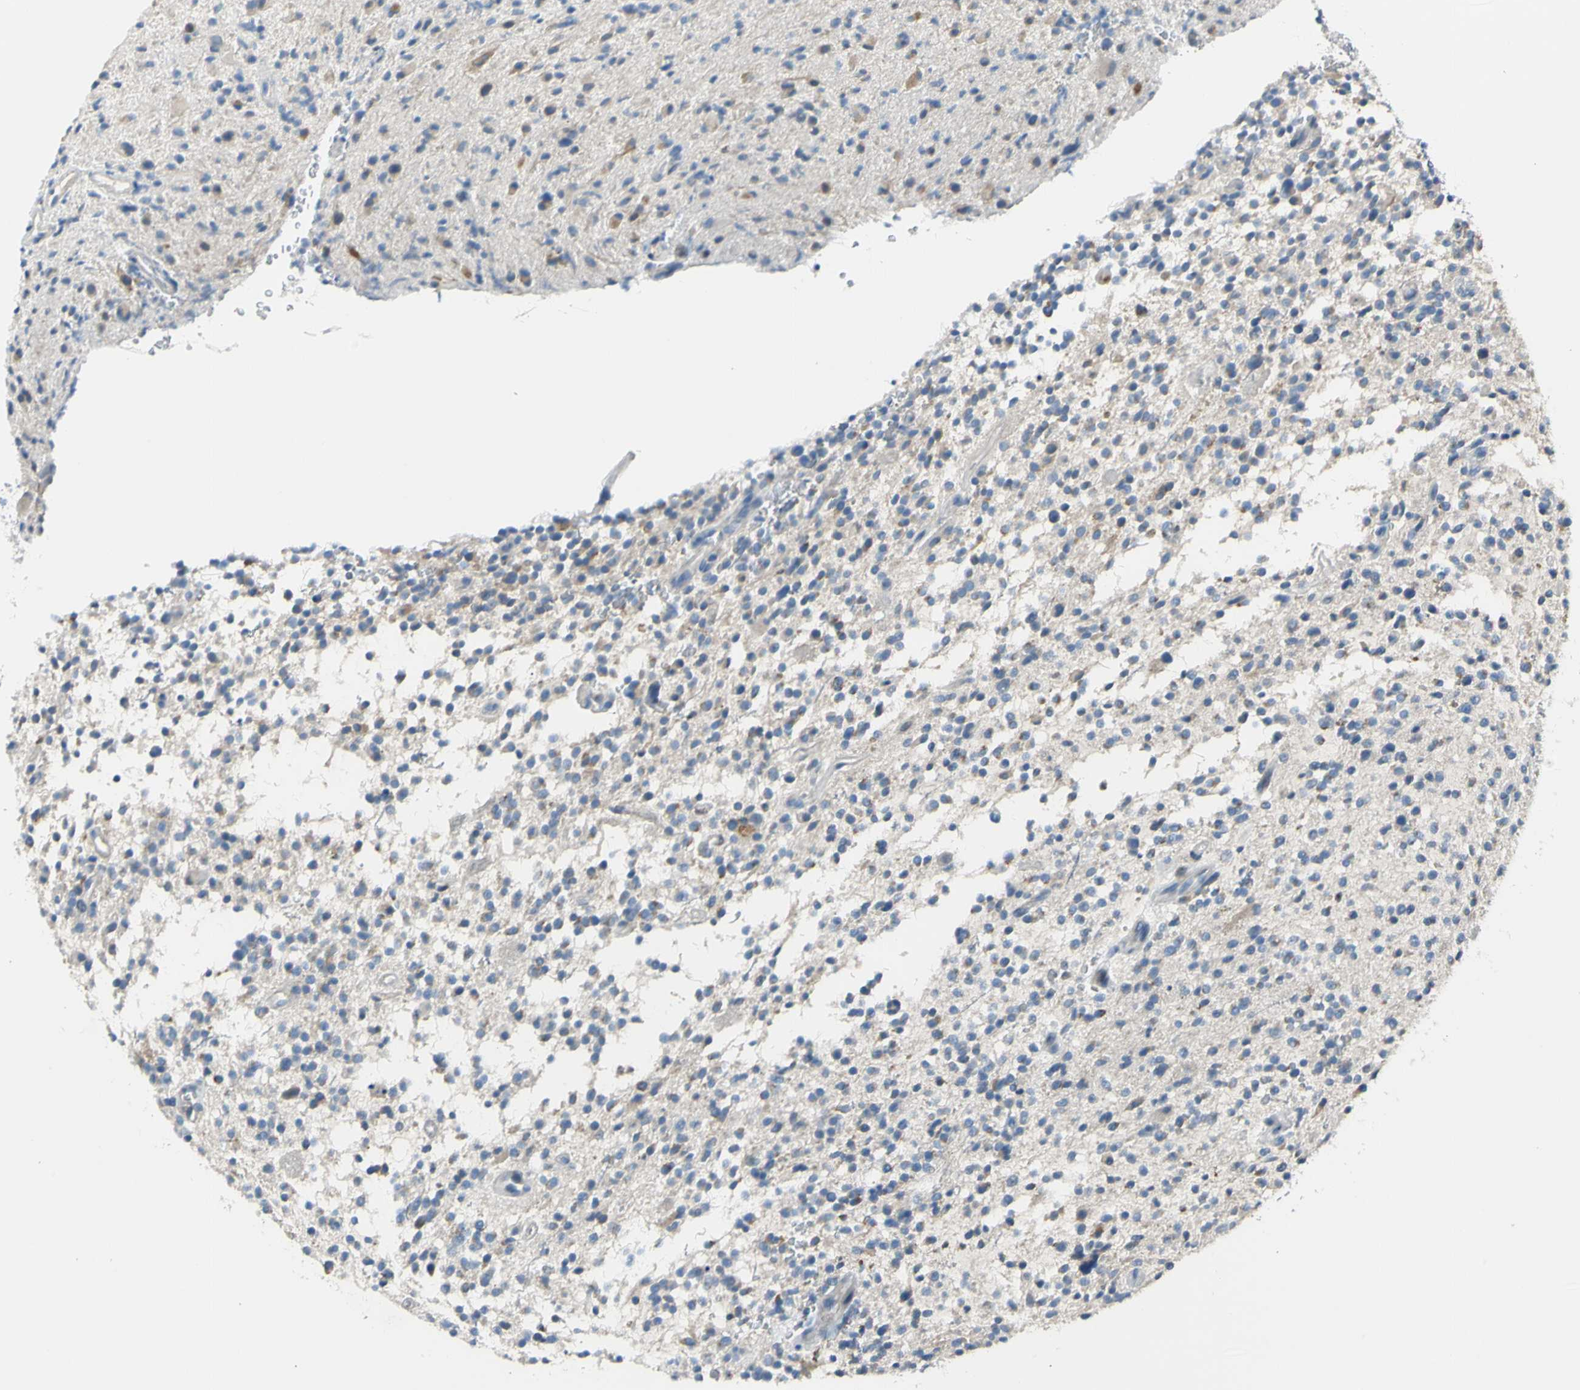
{"staining": {"intensity": "weak", "quantity": "<25%", "location": "cytoplasmic/membranous"}, "tissue": "glioma", "cell_type": "Tumor cells", "image_type": "cancer", "snomed": [{"axis": "morphology", "description": "Glioma, malignant, High grade"}, {"axis": "topography", "description": "Brain"}], "caption": "The micrograph exhibits no significant staining in tumor cells of malignant glioma (high-grade). (DAB (3,3'-diaminobenzidine) immunohistochemistry (IHC) visualized using brightfield microscopy, high magnification).", "gene": "NPHP3", "patient": {"sex": "male", "age": 48}}